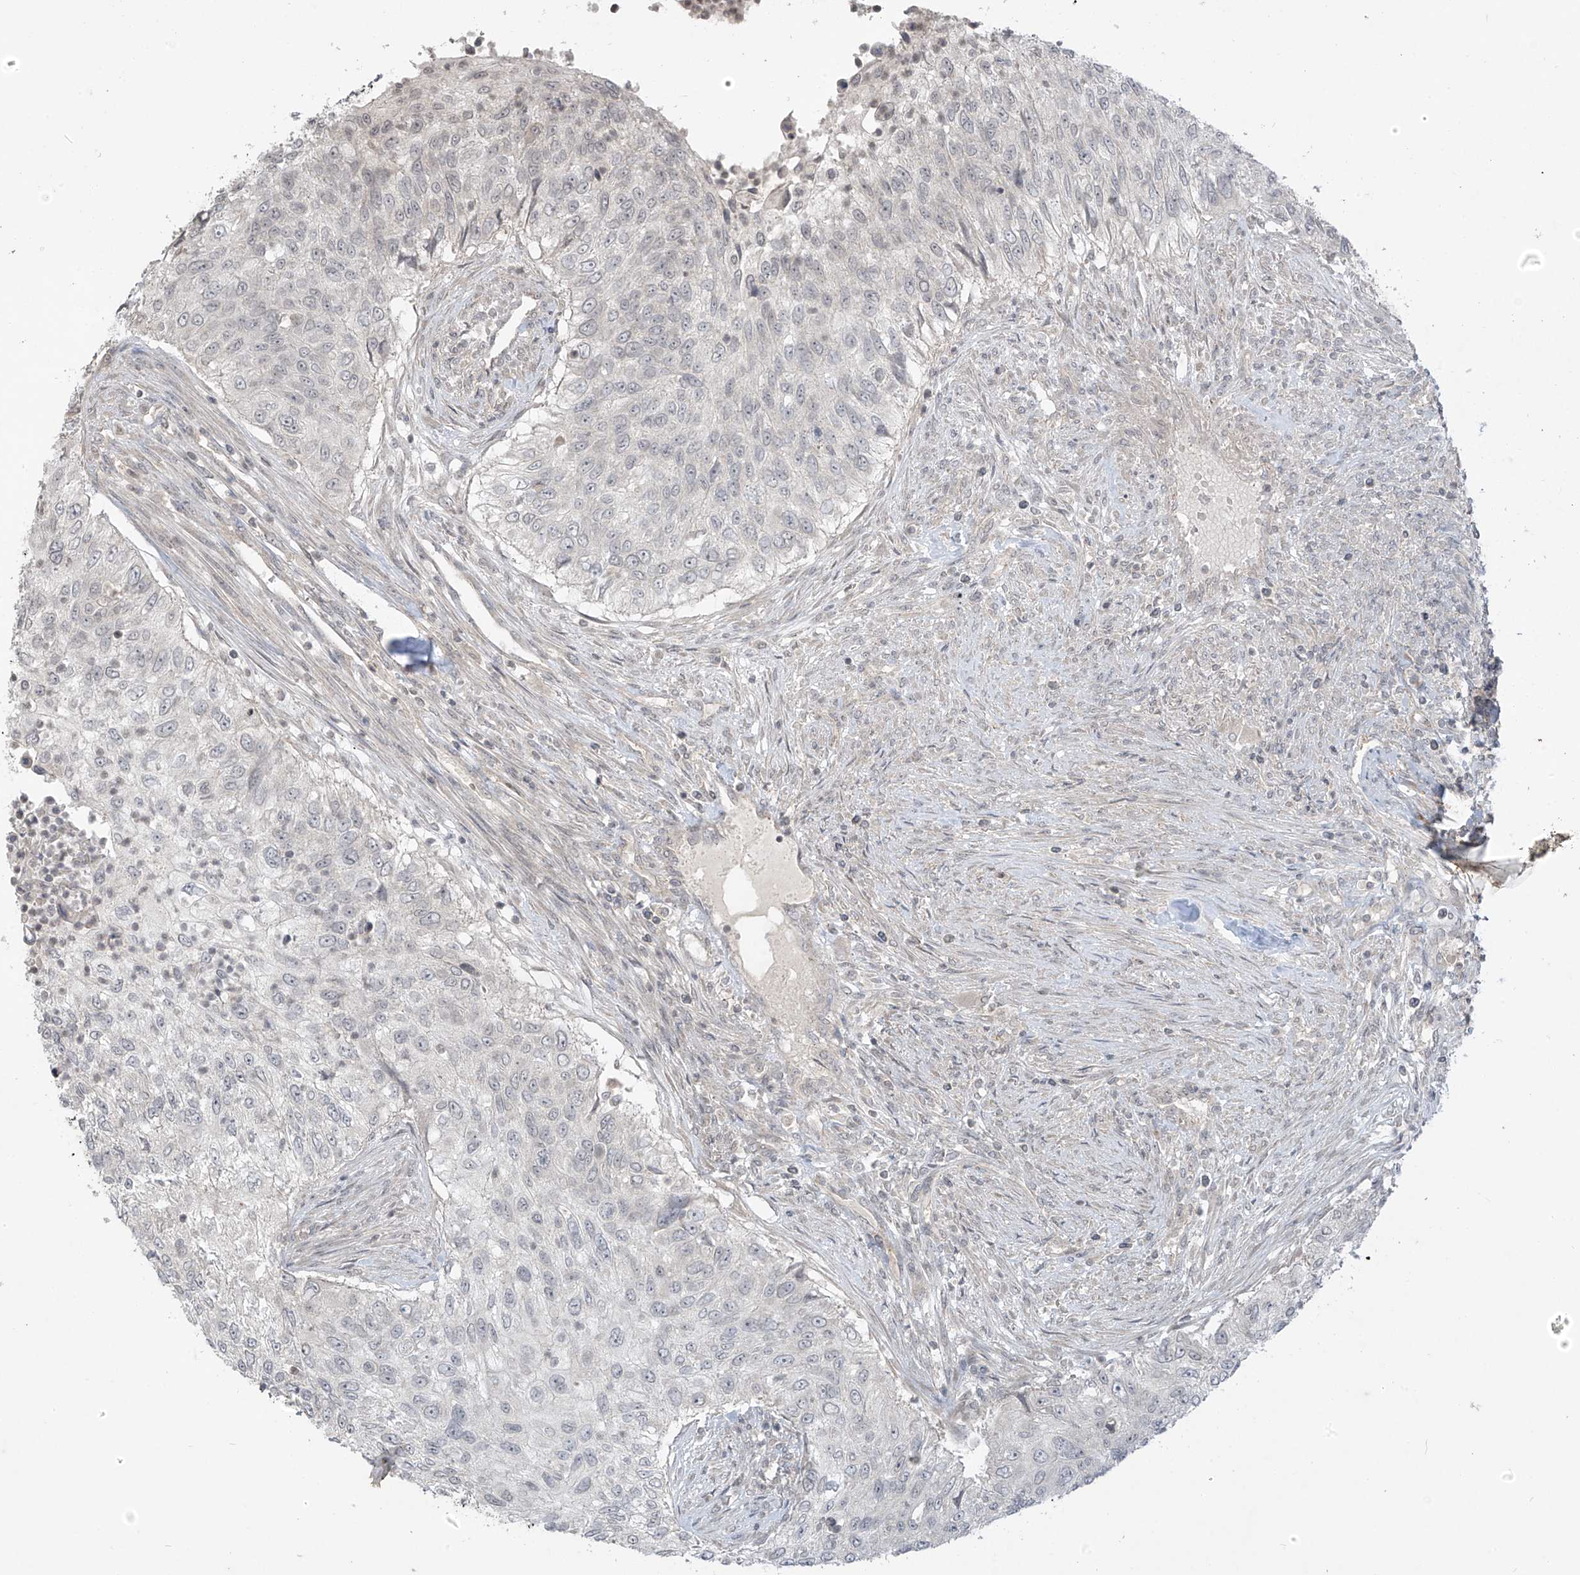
{"staining": {"intensity": "negative", "quantity": "none", "location": "none"}, "tissue": "urothelial cancer", "cell_type": "Tumor cells", "image_type": "cancer", "snomed": [{"axis": "morphology", "description": "Urothelial carcinoma, High grade"}, {"axis": "topography", "description": "Urinary bladder"}], "caption": "An immunohistochemistry (IHC) photomicrograph of high-grade urothelial carcinoma is shown. There is no staining in tumor cells of high-grade urothelial carcinoma.", "gene": "DGKQ", "patient": {"sex": "female", "age": 60}}